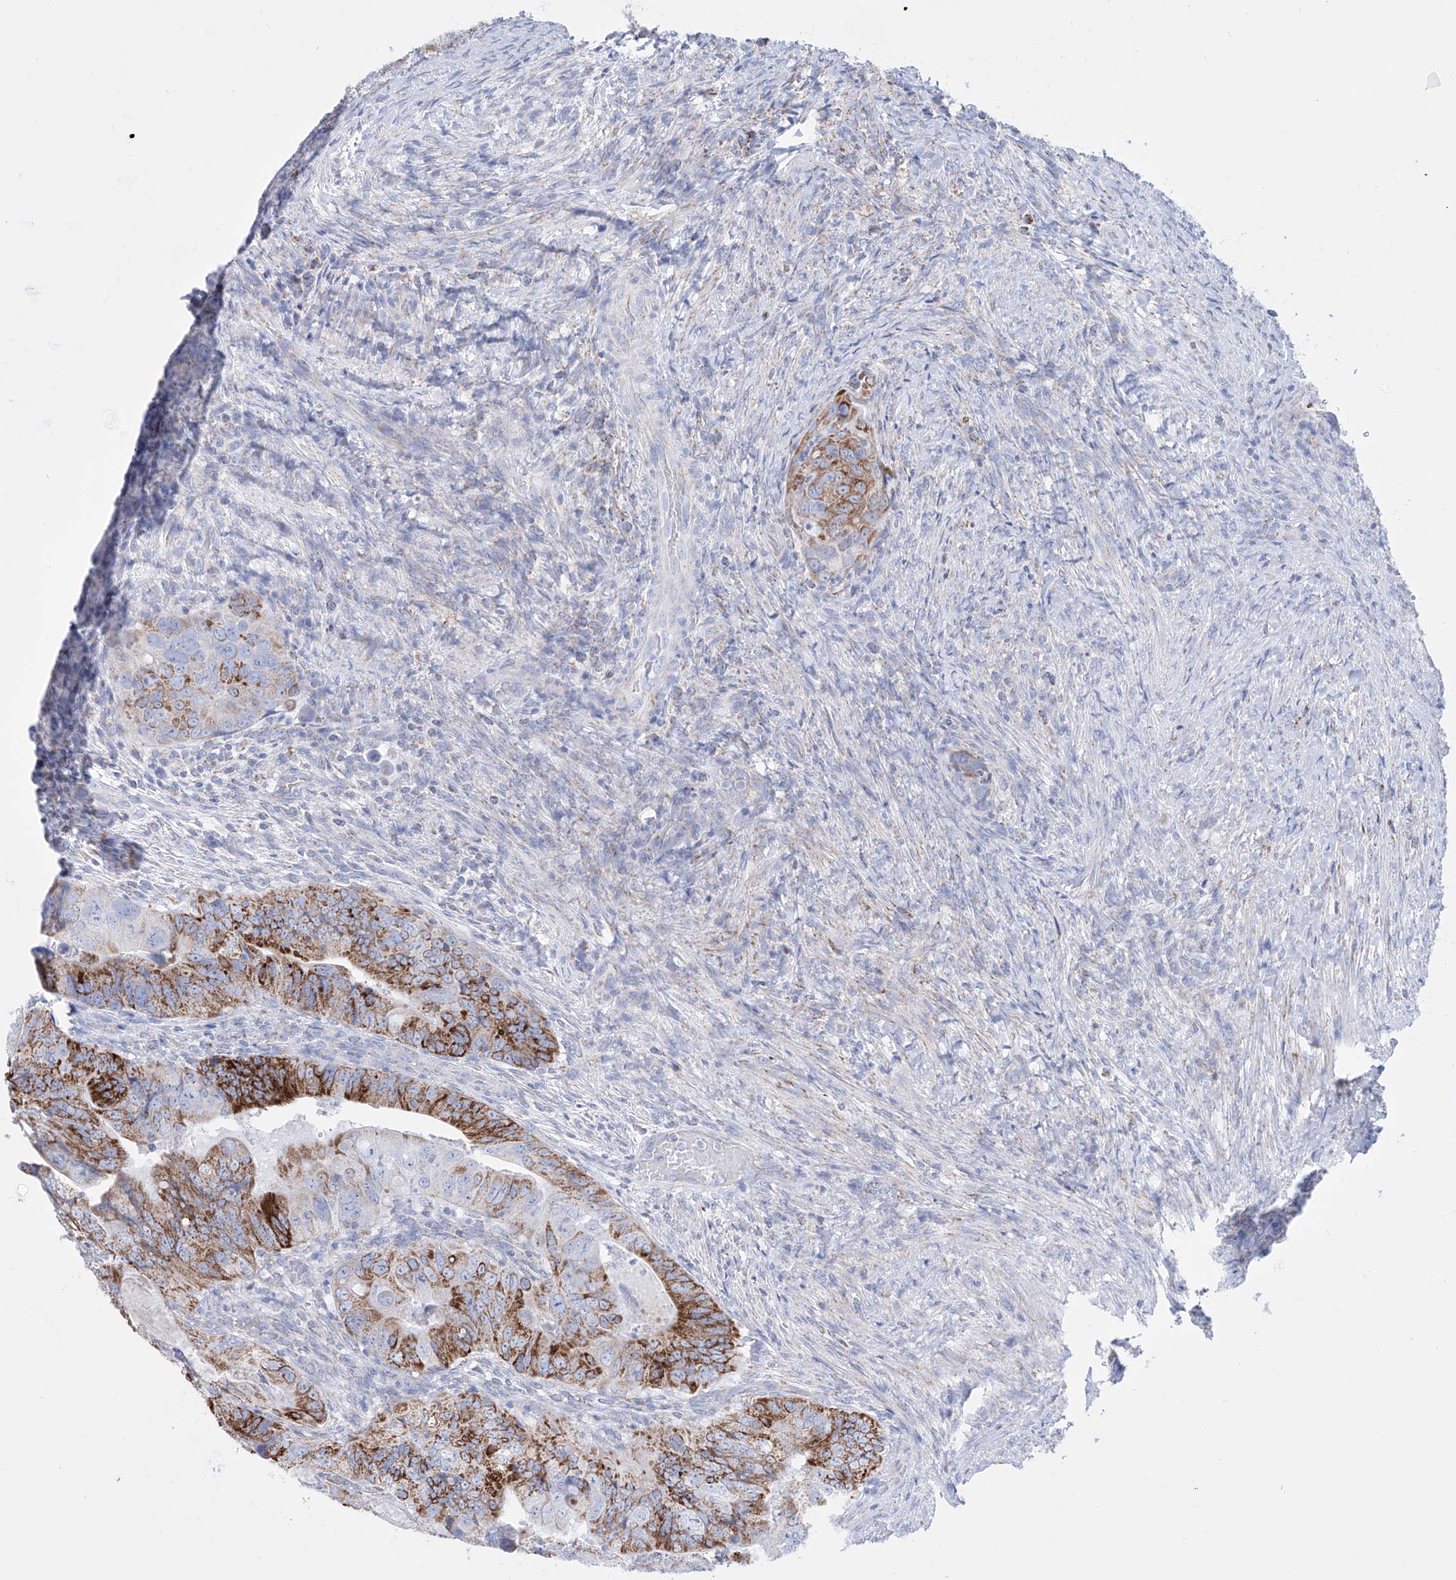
{"staining": {"intensity": "strong", "quantity": "25%-75%", "location": "cytoplasmic/membranous"}, "tissue": "colorectal cancer", "cell_type": "Tumor cells", "image_type": "cancer", "snomed": [{"axis": "morphology", "description": "Adenocarcinoma, NOS"}, {"axis": "topography", "description": "Rectum"}], "caption": "Protein expression analysis of adenocarcinoma (colorectal) reveals strong cytoplasmic/membranous staining in approximately 25%-75% of tumor cells.", "gene": "ALDH6A1", "patient": {"sex": "male", "age": 63}}